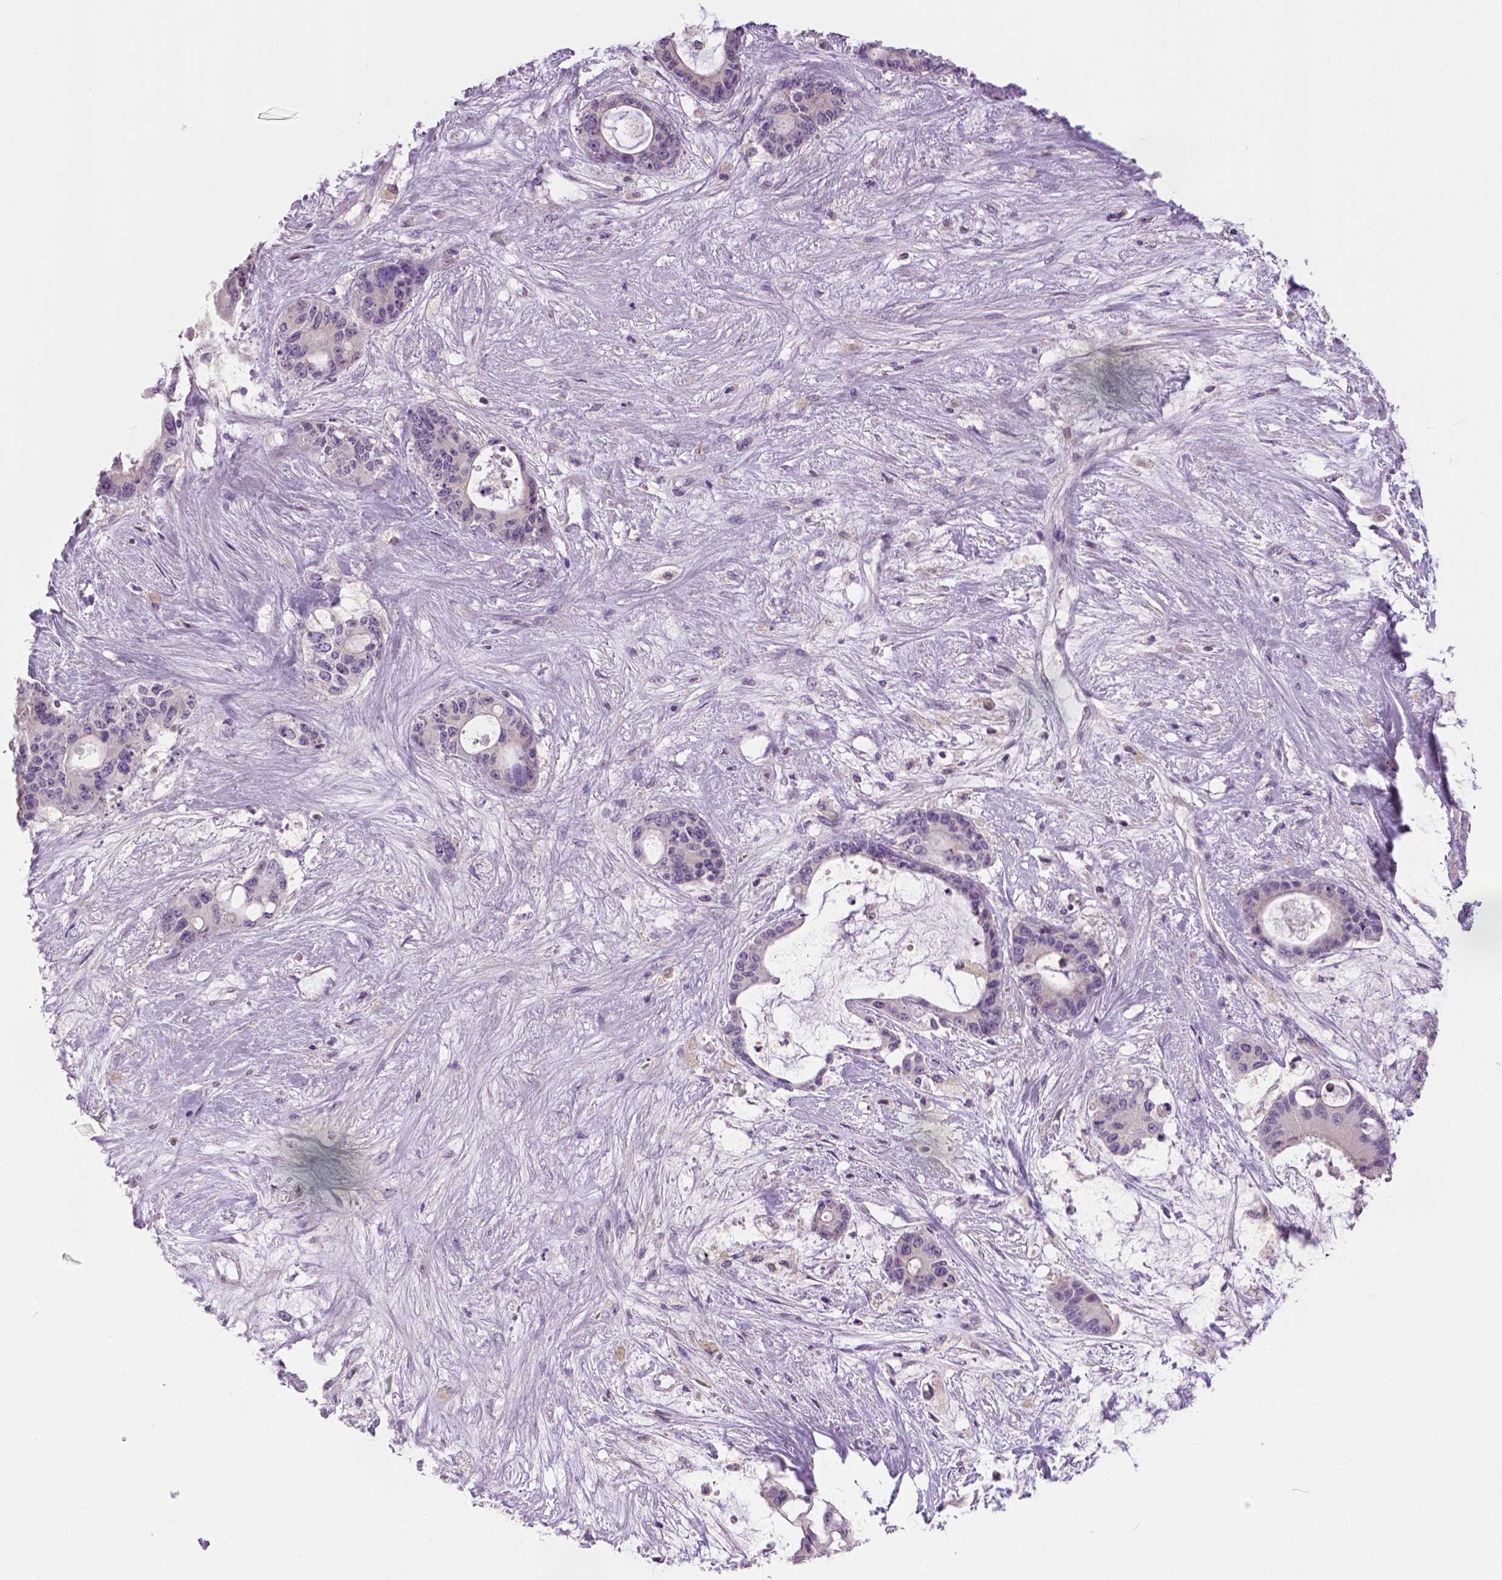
{"staining": {"intensity": "negative", "quantity": "none", "location": "none"}, "tissue": "liver cancer", "cell_type": "Tumor cells", "image_type": "cancer", "snomed": [{"axis": "morphology", "description": "Normal tissue, NOS"}, {"axis": "morphology", "description": "Cholangiocarcinoma"}, {"axis": "topography", "description": "Liver"}, {"axis": "topography", "description": "Peripheral nerve tissue"}], "caption": "DAB immunohistochemical staining of liver cancer exhibits no significant positivity in tumor cells.", "gene": "DNAH12", "patient": {"sex": "female", "age": 73}}